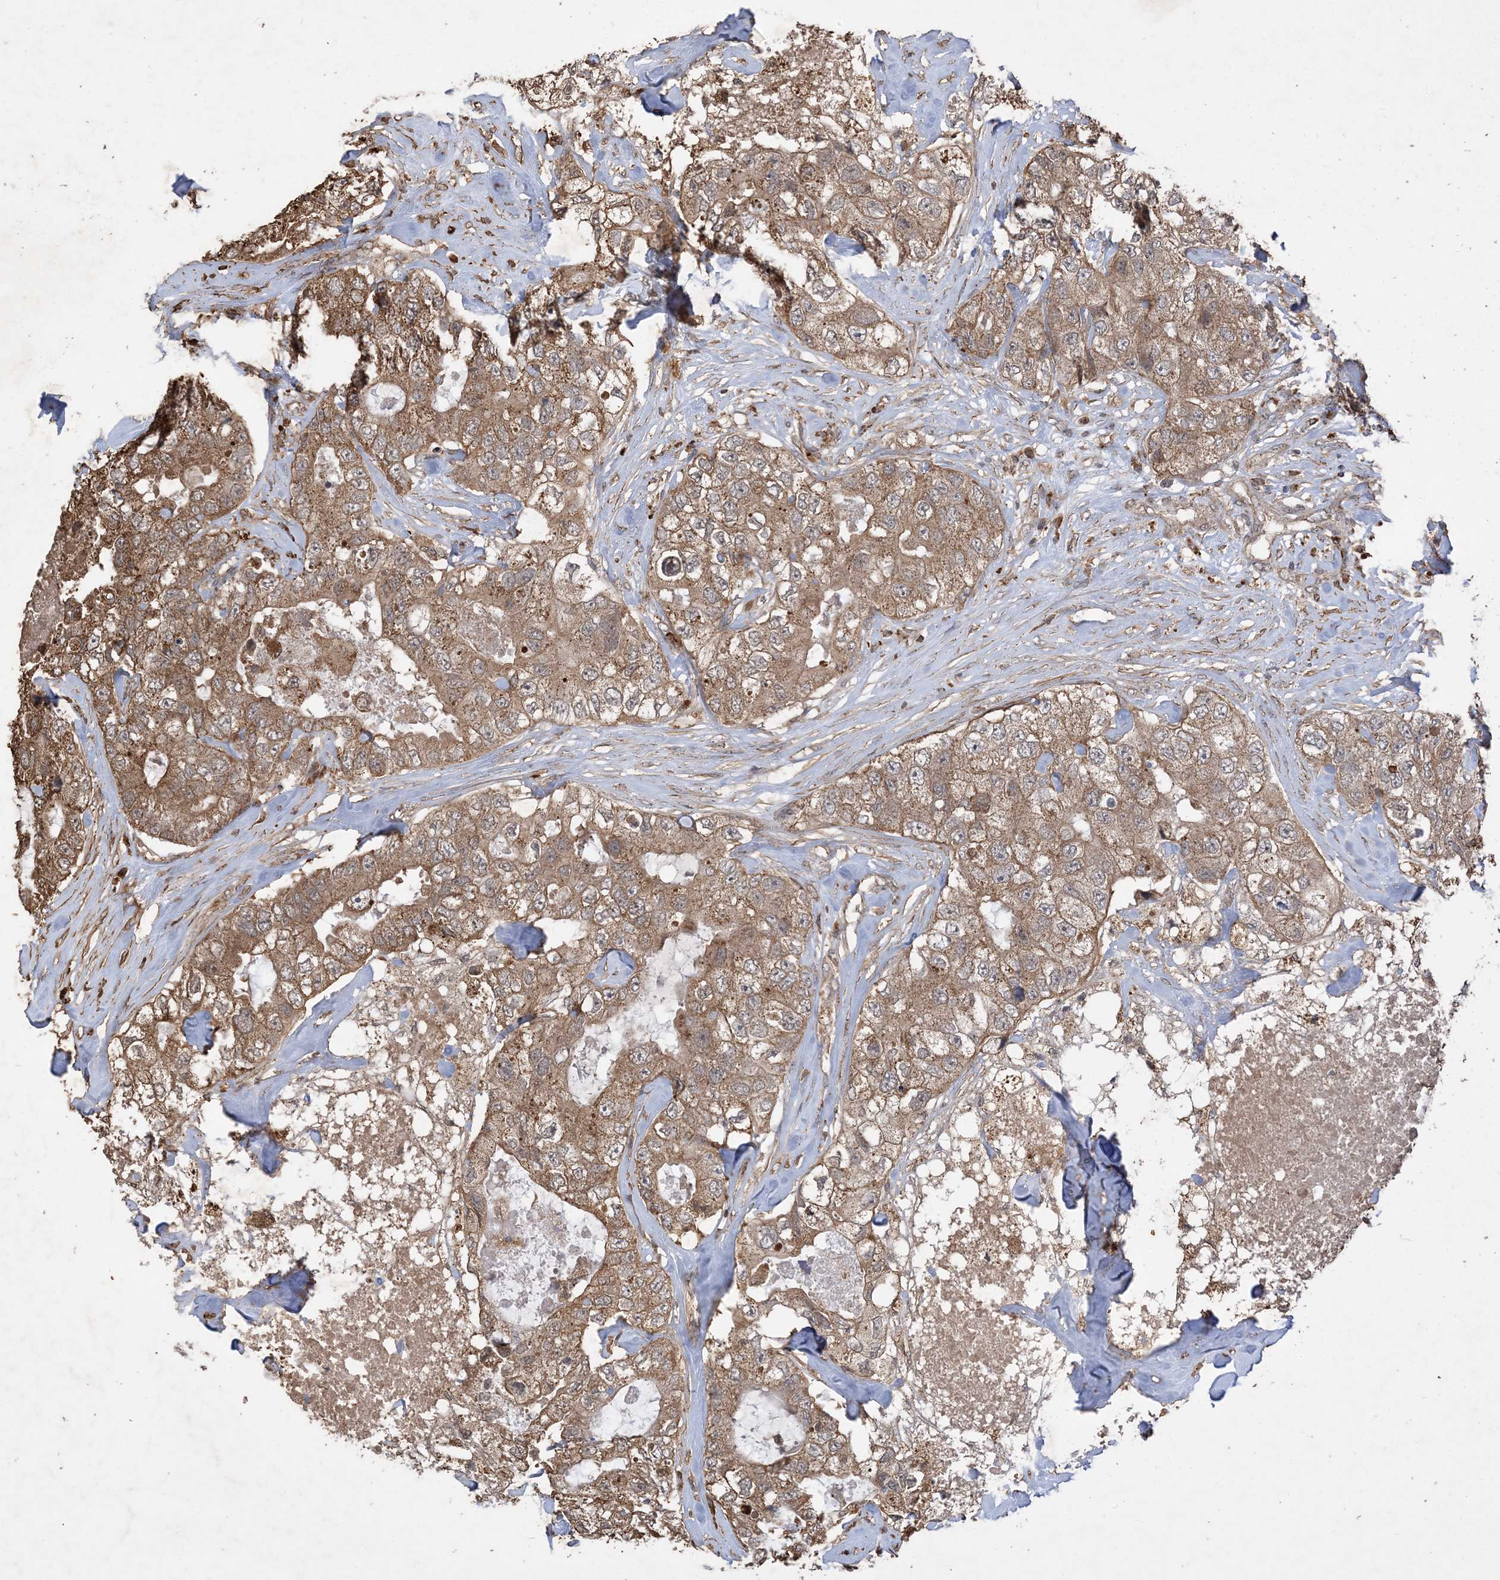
{"staining": {"intensity": "moderate", "quantity": ">75%", "location": "cytoplasmic/membranous"}, "tissue": "breast cancer", "cell_type": "Tumor cells", "image_type": "cancer", "snomed": [{"axis": "morphology", "description": "Duct carcinoma"}, {"axis": "topography", "description": "Breast"}], "caption": "High-power microscopy captured an immunohistochemistry (IHC) histopathology image of breast cancer, revealing moderate cytoplasmic/membranous staining in about >75% of tumor cells. Using DAB (brown) and hematoxylin (blue) stains, captured at high magnification using brightfield microscopy.", "gene": "HPS4", "patient": {"sex": "female", "age": 62}}